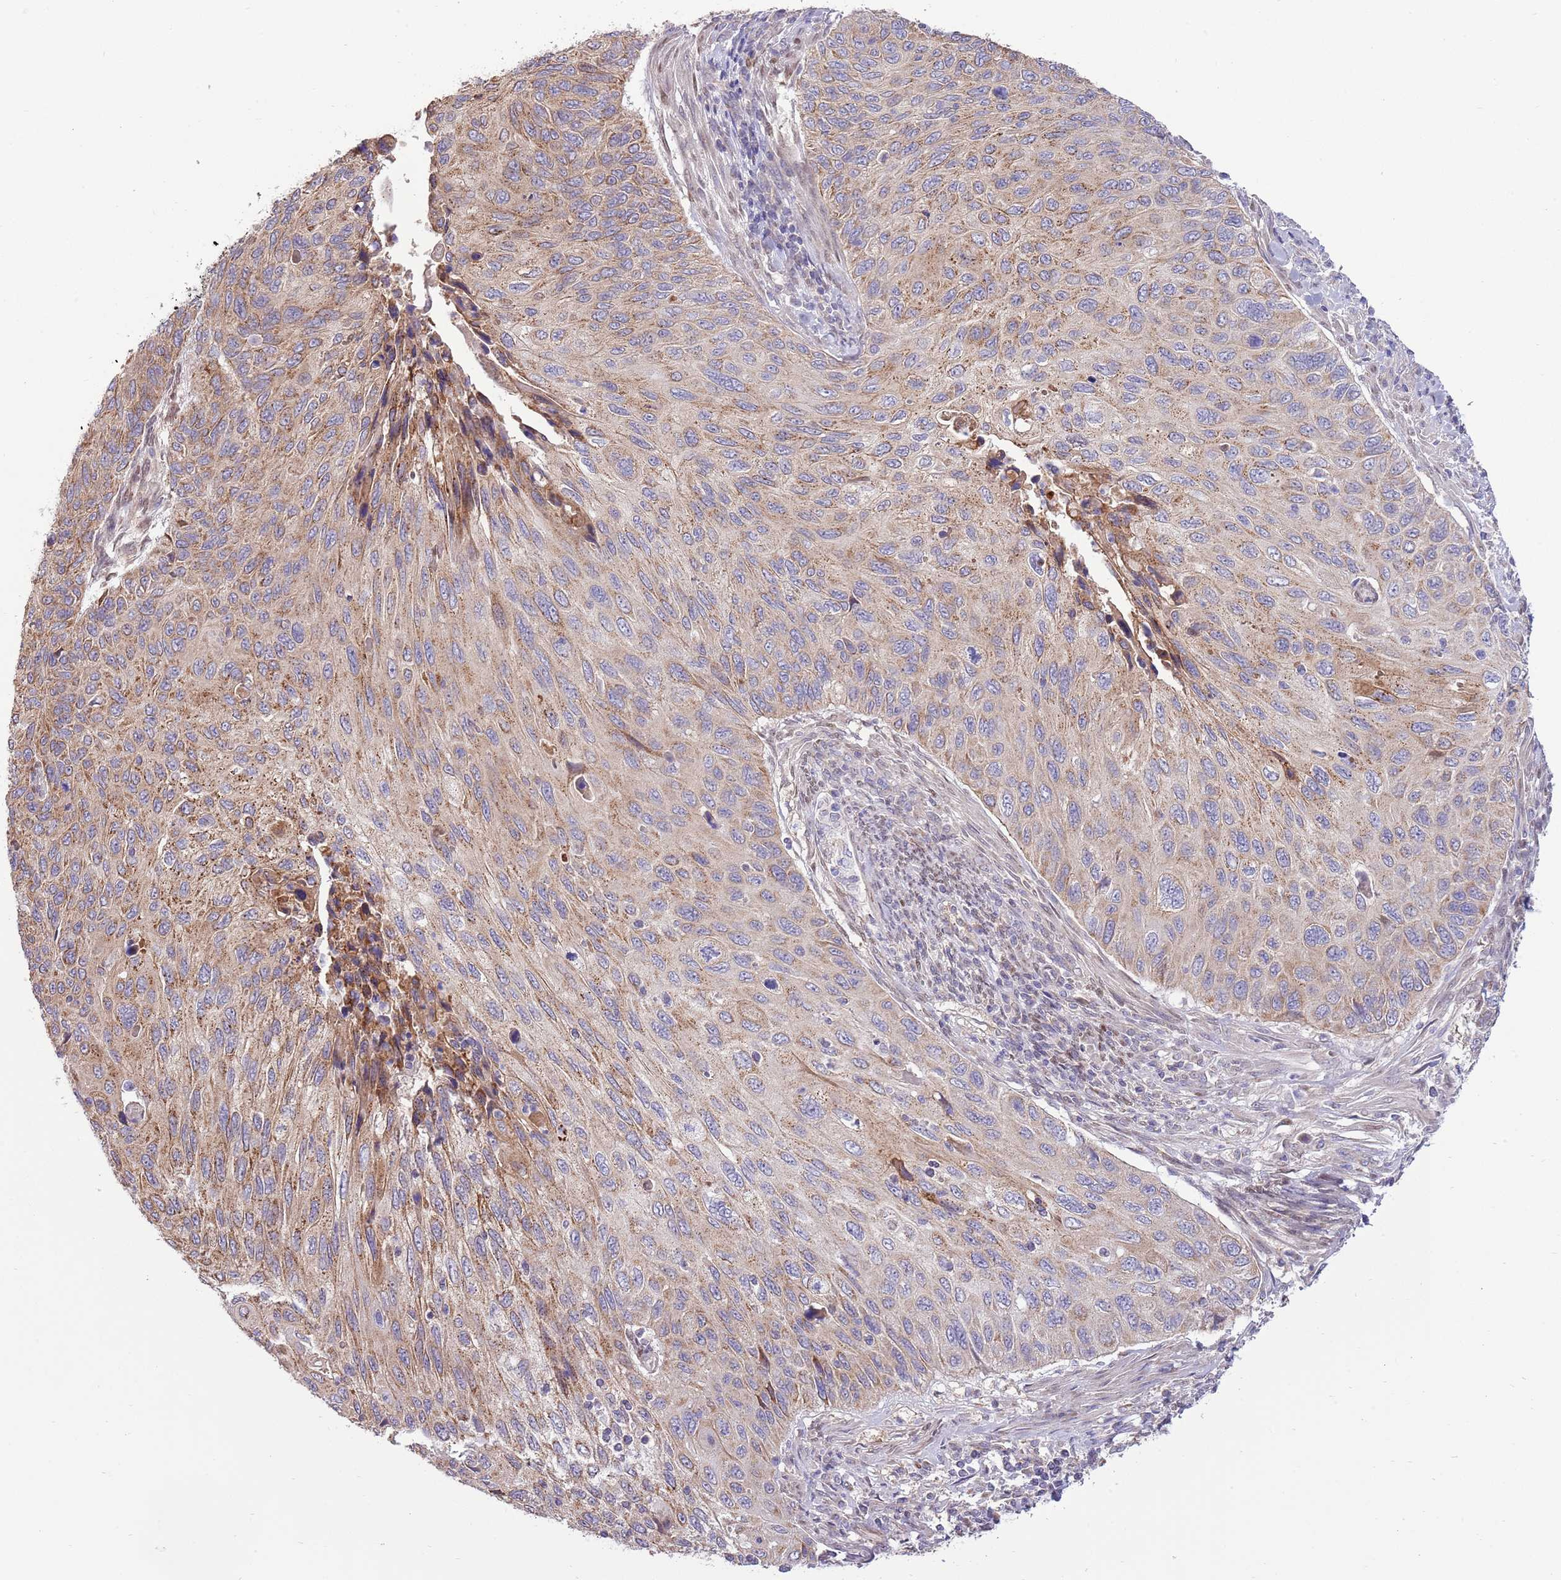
{"staining": {"intensity": "moderate", "quantity": ">75%", "location": "cytoplasmic/membranous"}, "tissue": "cervical cancer", "cell_type": "Tumor cells", "image_type": "cancer", "snomed": [{"axis": "morphology", "description": "Squamous cell carcinoma, NOS"}, {"axis": "topography", "description": "Cervix"}], "caption": "This histopathology image demonstrates immunohistochemistry staining of cervical squamous cell carcinoma, with medium moderate cytoplasmic/membranous expression in approximately >75% of tumor cells.", "gene": "ARL2BP", "patient": {"sex": "female", "age": 70}}